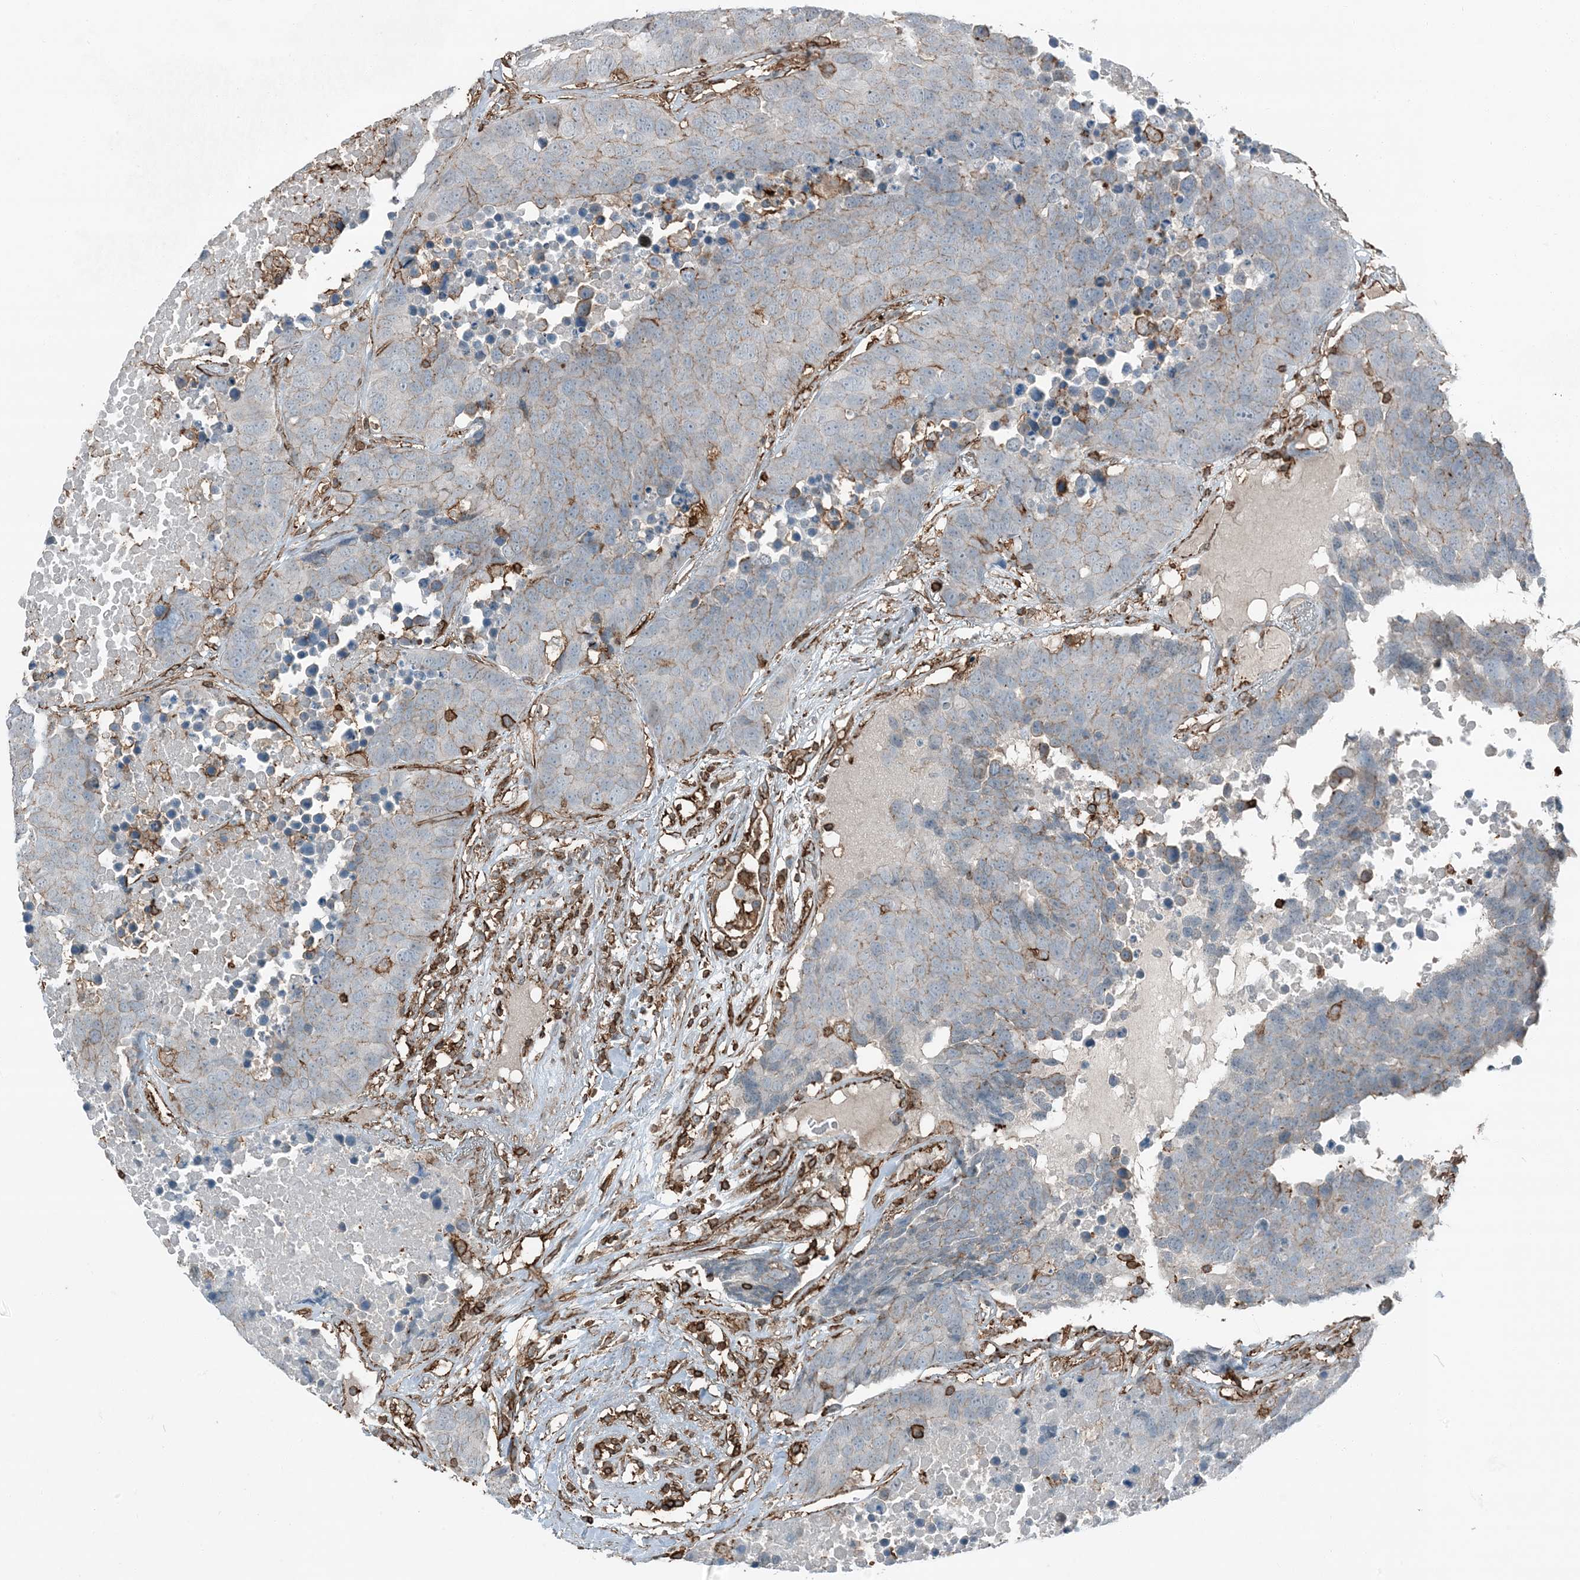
{"staining": {"intensity": "negative", "quantity": "none", "location": "none"}, "tissue": "carcinoid", "cell_type": "Tumor cells", "image_type": "cancer", "snomed": [{"axis": "morphology", "description": "Carcinoid, malignant, NOS"}, {"axis": "topography", "description": "Lung"}], "caption": "The image reveals no significant expression in tumor cells of malignant carcinoid.", "gene": "APOBEC3C", "patient": {"sex": "male", "age": 60}}